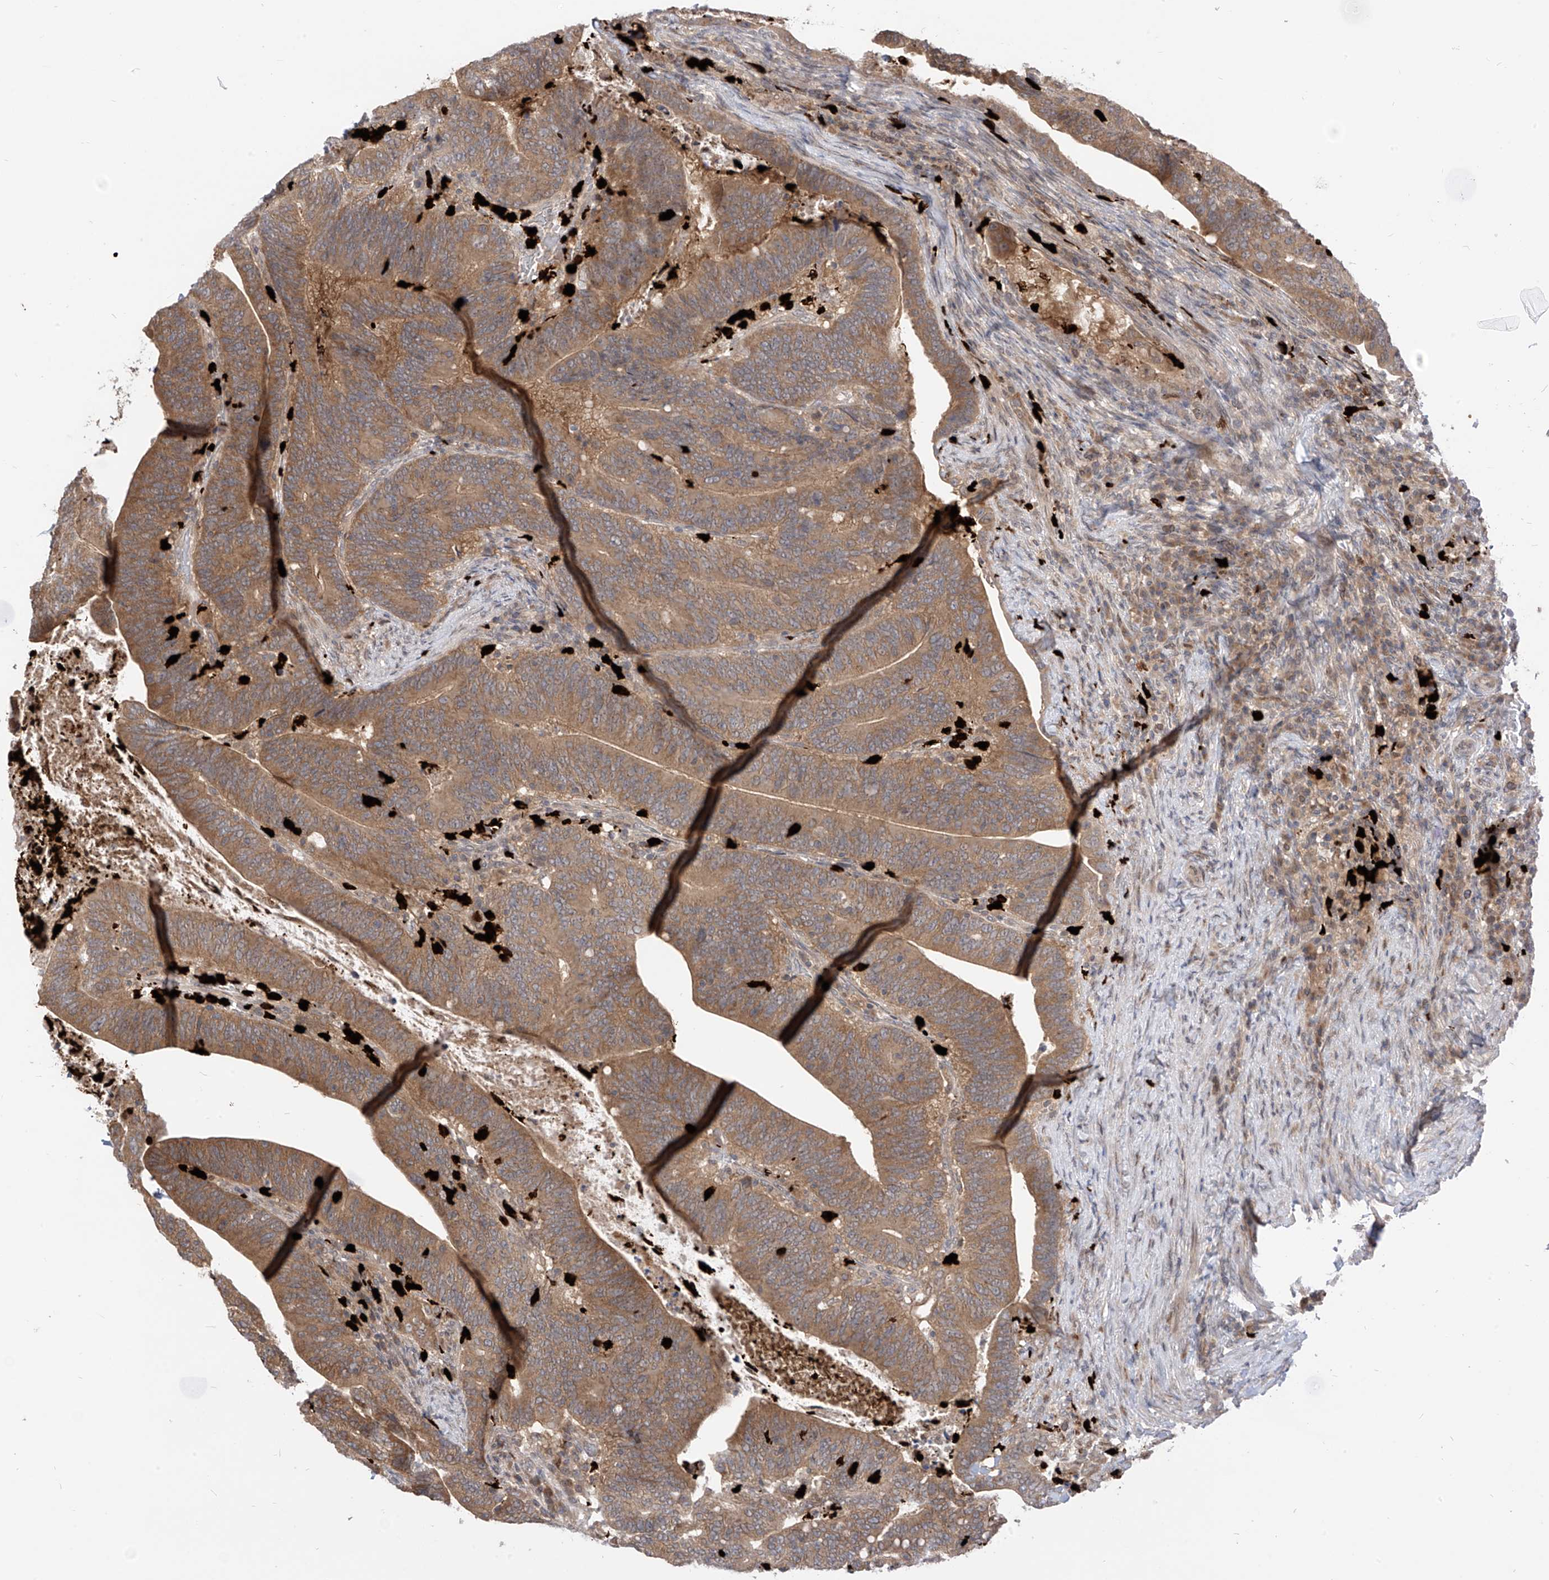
{"staining": {"intensity": "moderate", "quantity": ">75%", "location": "cytoplasmic/membranous"}, "tissue": "colorectal cancer", "cell_type": "Tumor cells", "image_type": "cancer", "snomed": [{"axis": "morphology", "description": "Adenocarcinoma, NOS"}, {"axis": "topography", "description": "Colon"}], "caption": "Protein expression analysis of human adenocarcinoma (colorectal) reveals moderate cytoplasmic/membranous positivity in approximately >75% of tumor cells.", "gene": "CNKSR1", "patient": {"sex": "female", "age": 66}}